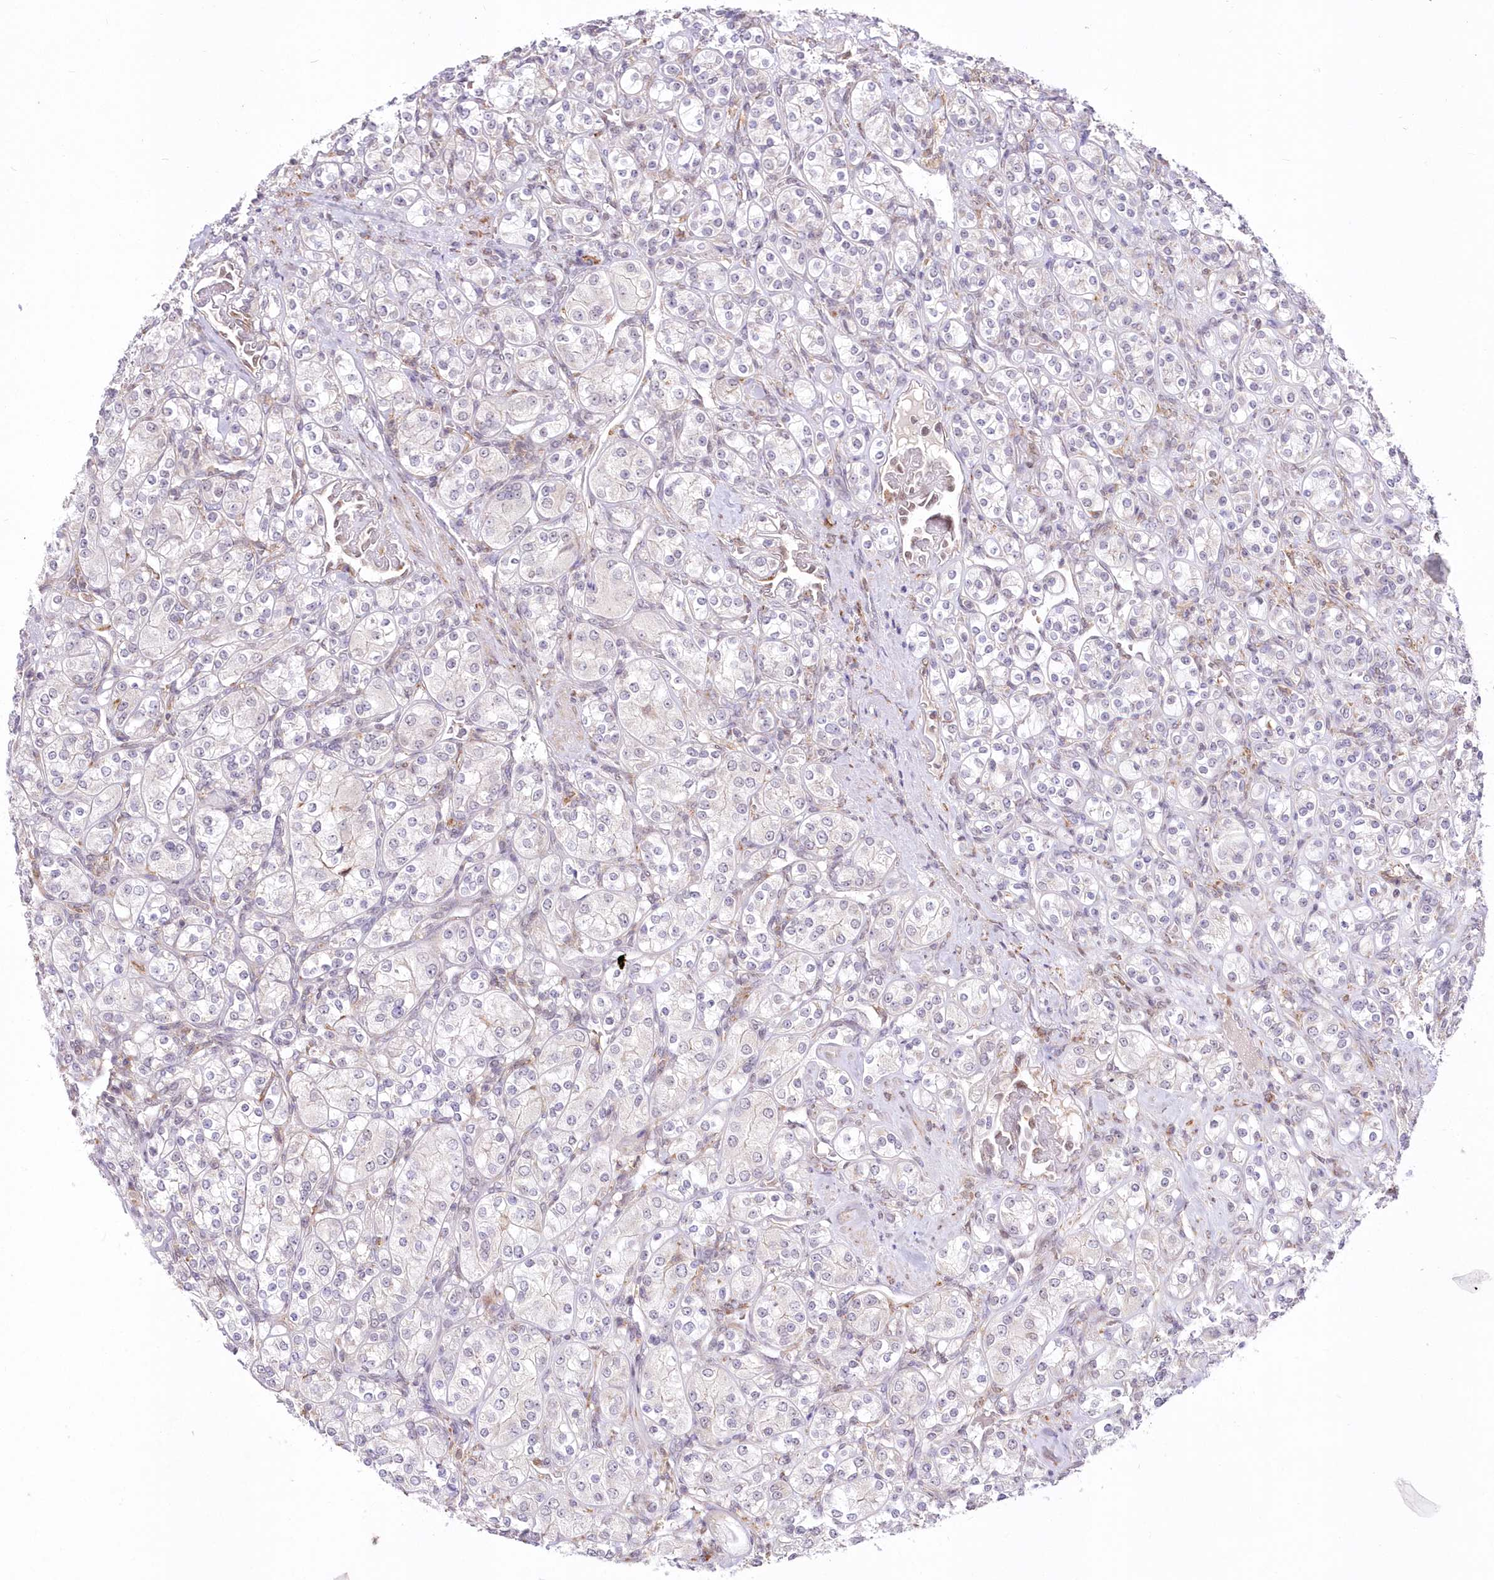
{"staining": {"intensity": "negative", "quantity": "none", "location": "none"}, "tissue": "renal cancer", "cell_type": "Tumor cells", "image_type": "cancer", "snomed": [{"axis": "morphology", "description": "Adenocarcinoma, NOS"}, {"axis": "topography", "description": "Kidney"}], "caption": "Image shows no significant protein positivity in tumor cells of renal cancer.", "gene": "LDB1", "patient": {"sex": "male", "age": 77}}